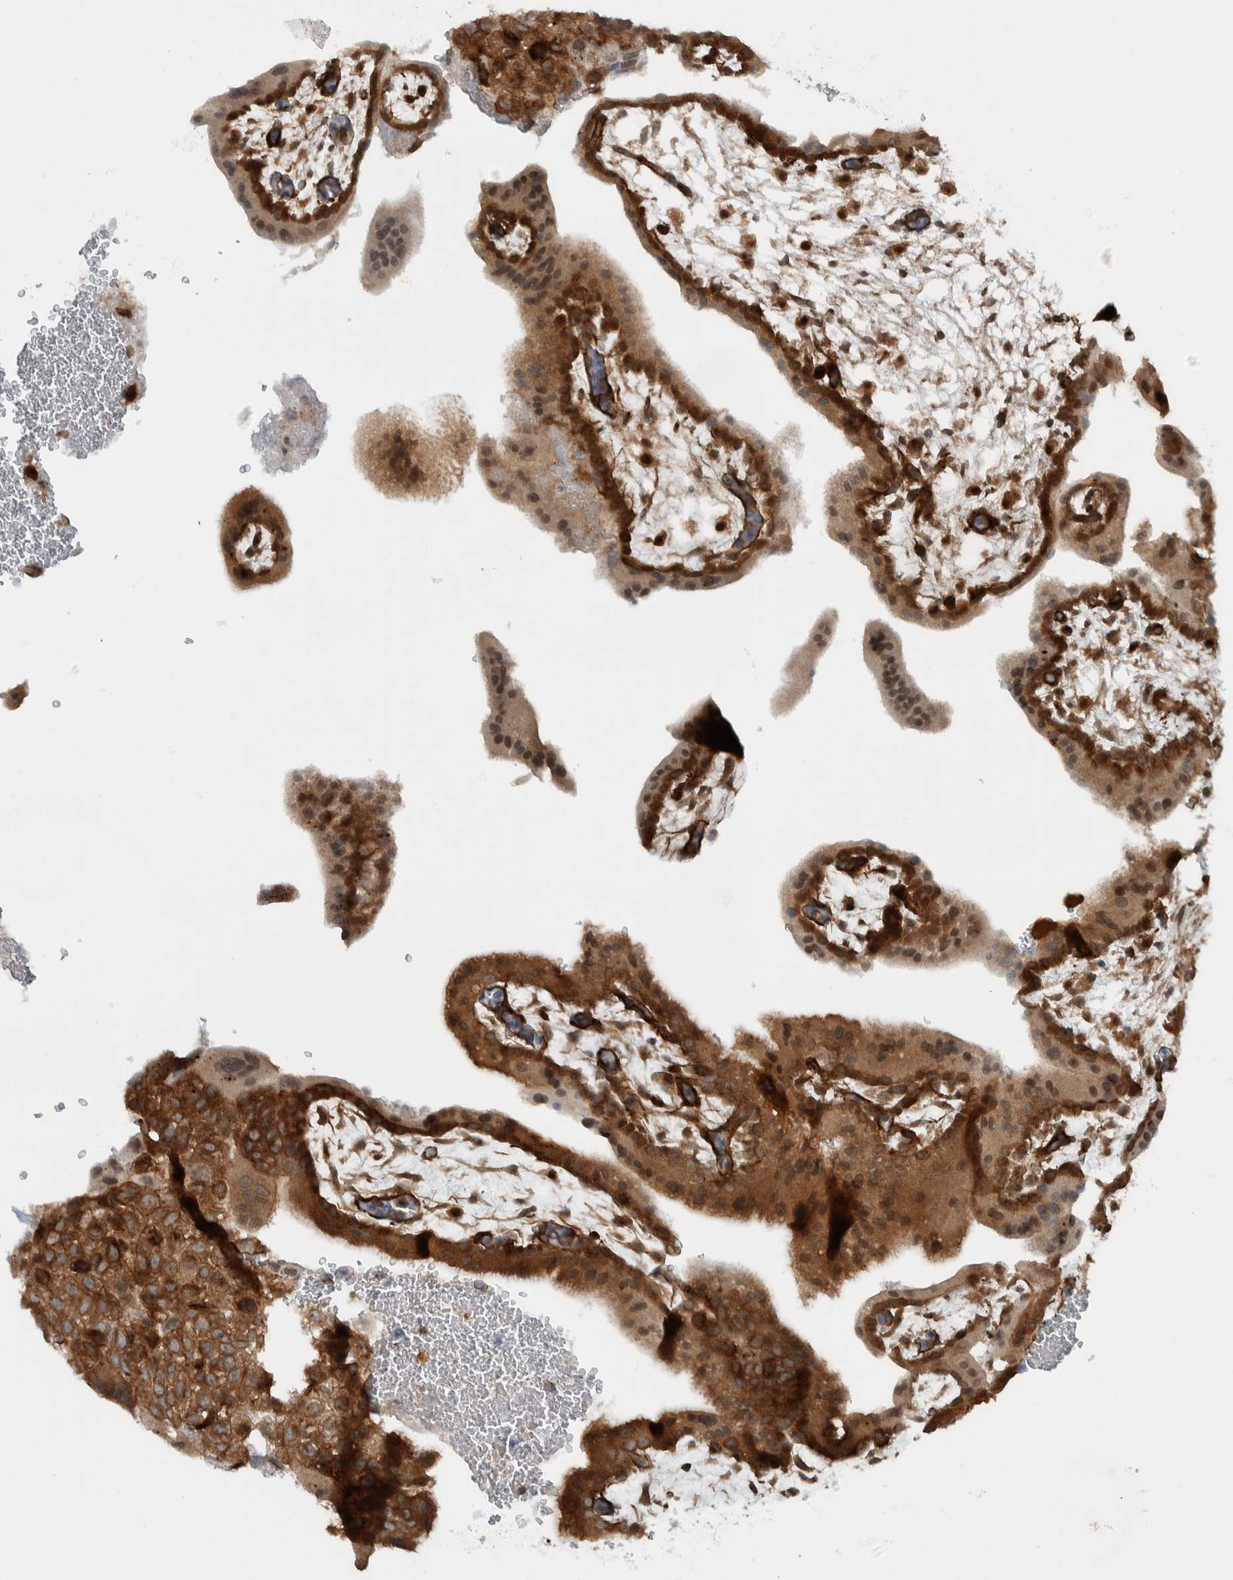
{"staining": {"intensity": "moderate", "quantity": ">75%", "location": "cytoplasmic/membranous"}, "tissue": "placenta", "cell_type": "Decidual cells", "image_type": "normal", "snomed": [{"axis": "morphology", "description": "Normal tissue, NOS"}, {"axis": "topography", "description": "Placenta"}], "caption": "Placenta stained for a protein demonstrates moderate cytoplasmic/membranous positivity in decidual cells.", "gene": "GIGYF1", "patient": {"sex": "female", "age": 35}}